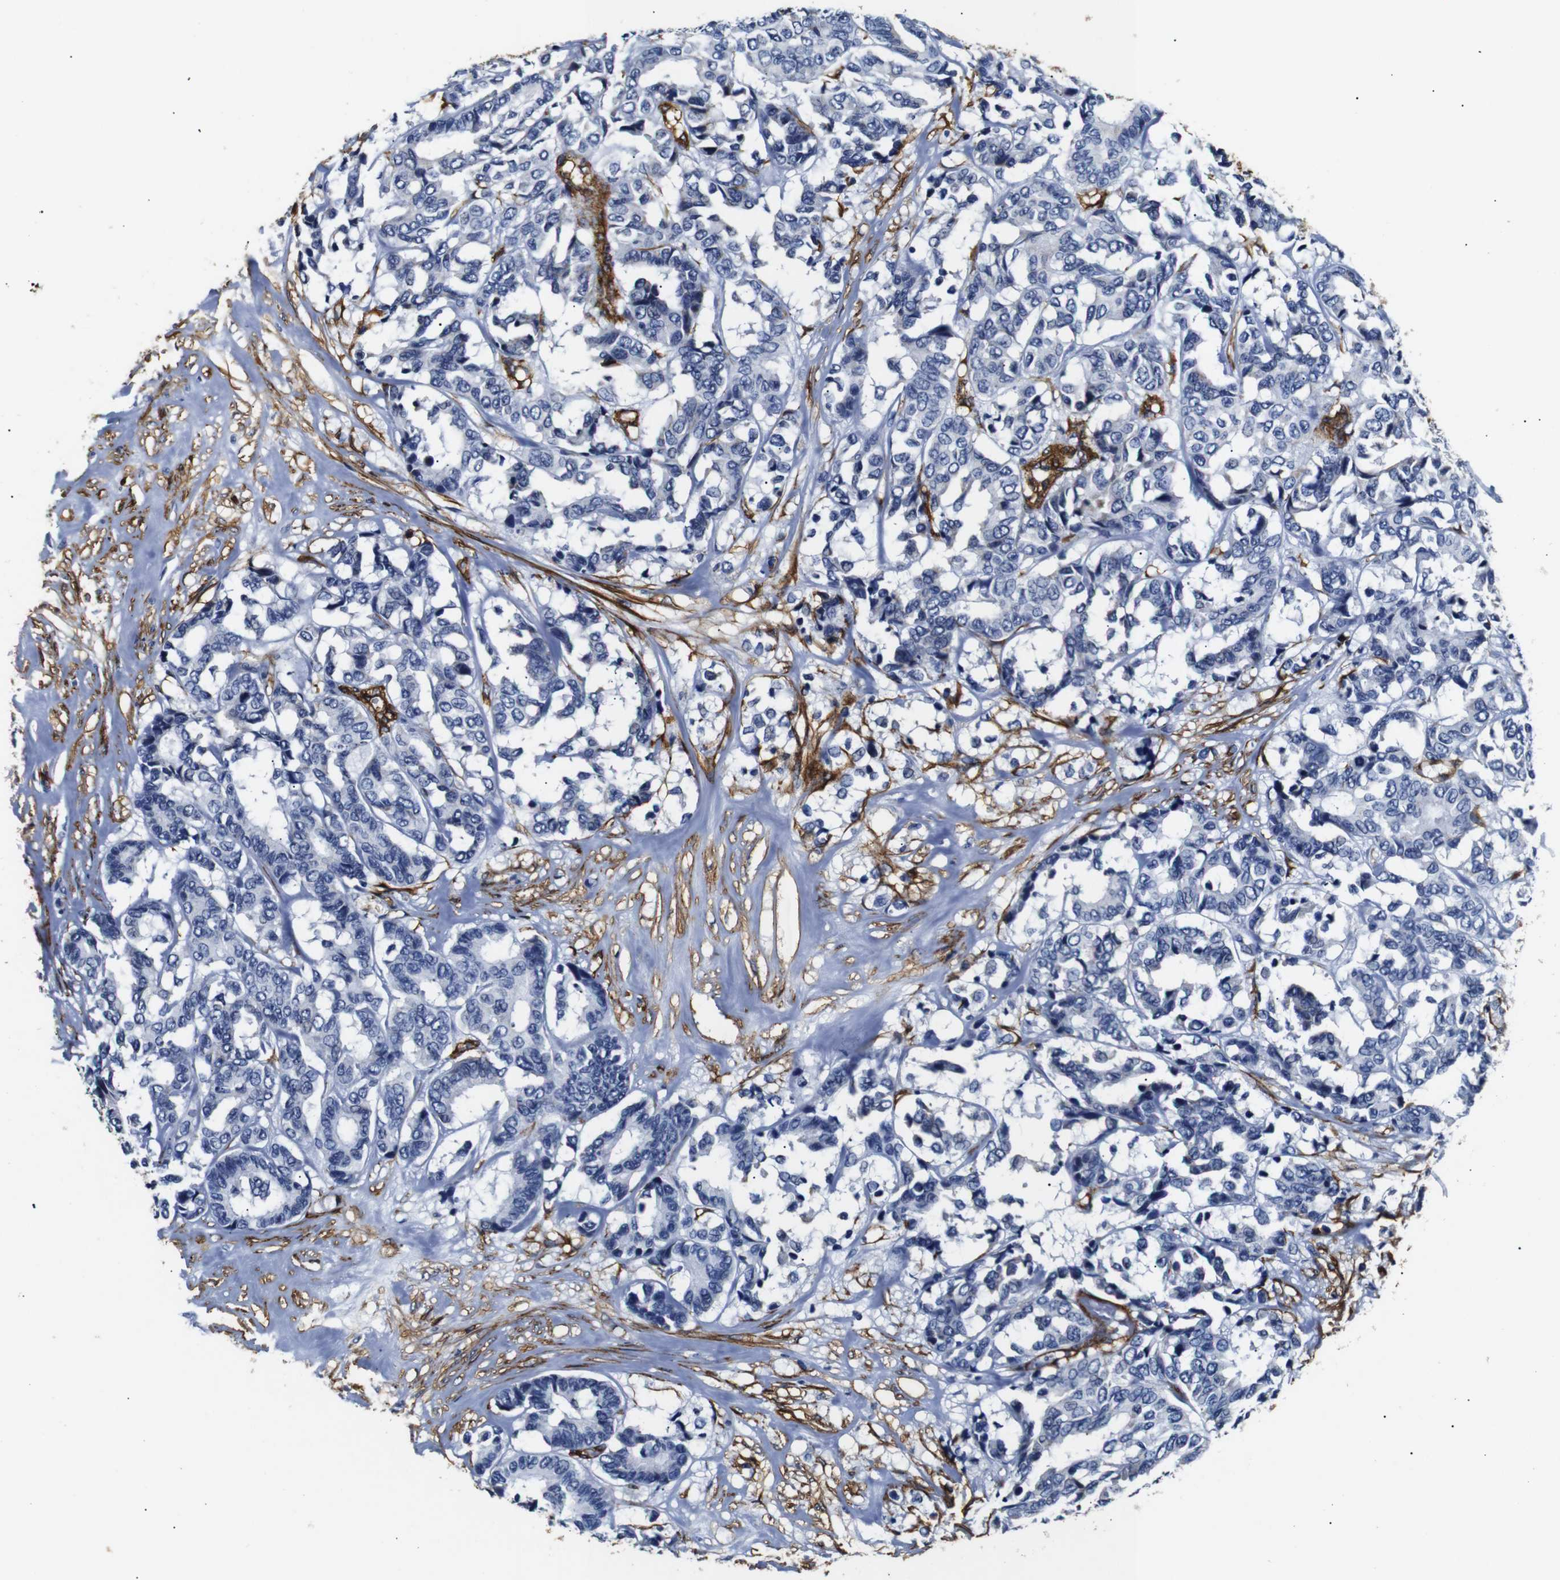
{"staining": {"intensity": "negative", "quantity": "none", "location": "none"}, "tissue": "breast cancer", "cell_type": "Tumor cells", "image_type": "cancer", "snomed": [{"axis": "morphology", "description": "Duct carcinoma"}, {"axis": "topography", "description": "Breast"}], "caption": "High magnification brightfield microscopy of breast cancer (invasive ductal carcinoma) stained with DAB (brown) and counterstained with hematoxylin (blue): tumor cells show no significant positivity.", "gene": "CAV2", "patient": {"sex": "female", "age": 87}}